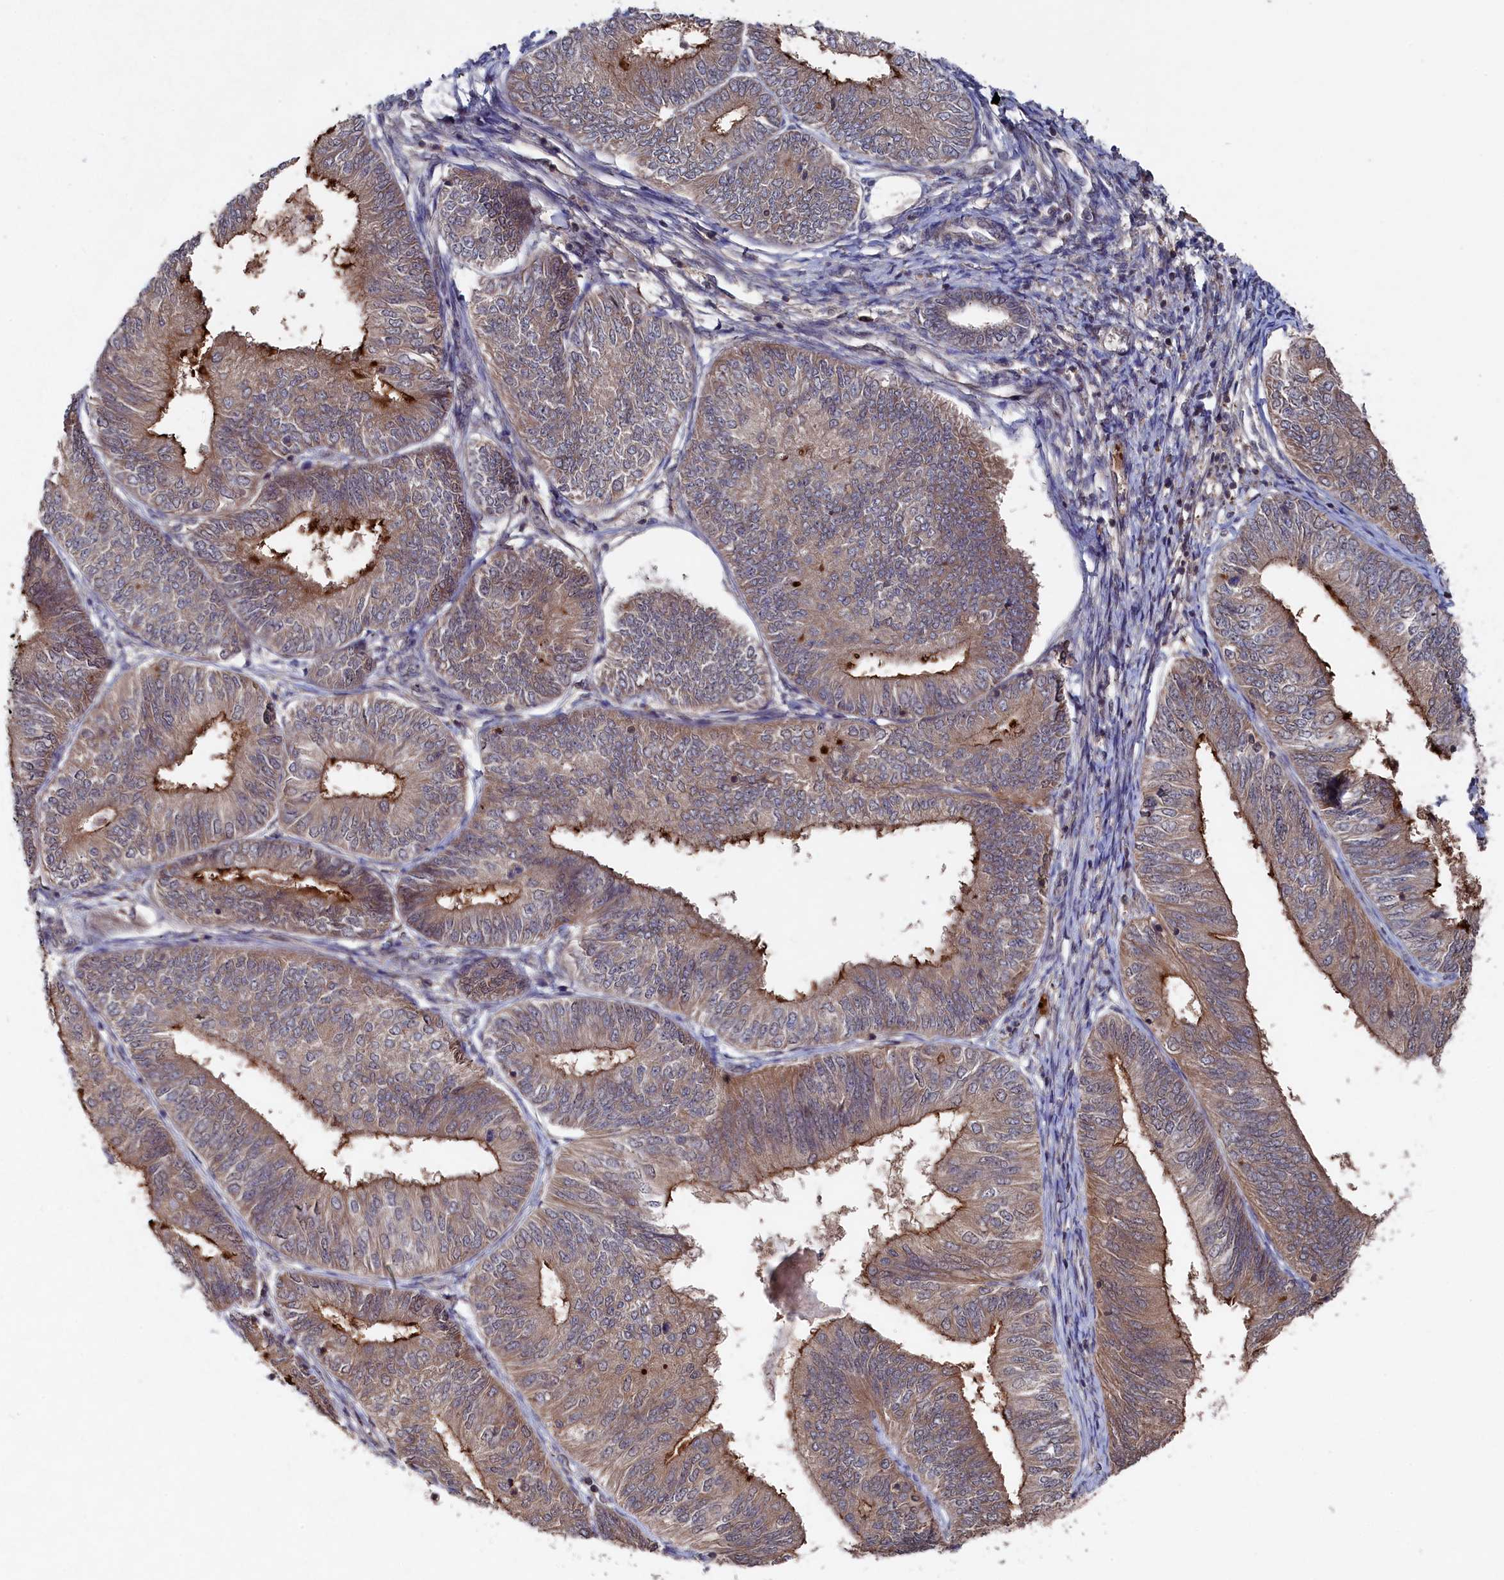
{"staining": {"intensity": "moderate", "quantity": "25%-75%", "location": "cytoplasmic/membranous"}, "tissue": "endometrial cancer", "cell_type": "Tumor cells", "image_type": "cancer", "snomed": [{"axis": "morphology", "description": "Adenocarcinoma, NOS"}, {"axis": "topography", "description": "Endometrium"}], "caption": "A photomicrograph showing moderate cytoplasmic/membranous staining in about 25%-75% of tumor cells in endometrial cancer (adenocarcinoma), as visualized by brown immunohistochemical staining.", "gene": "TMC5", "patient": {"sex": "female", "age": 58}}